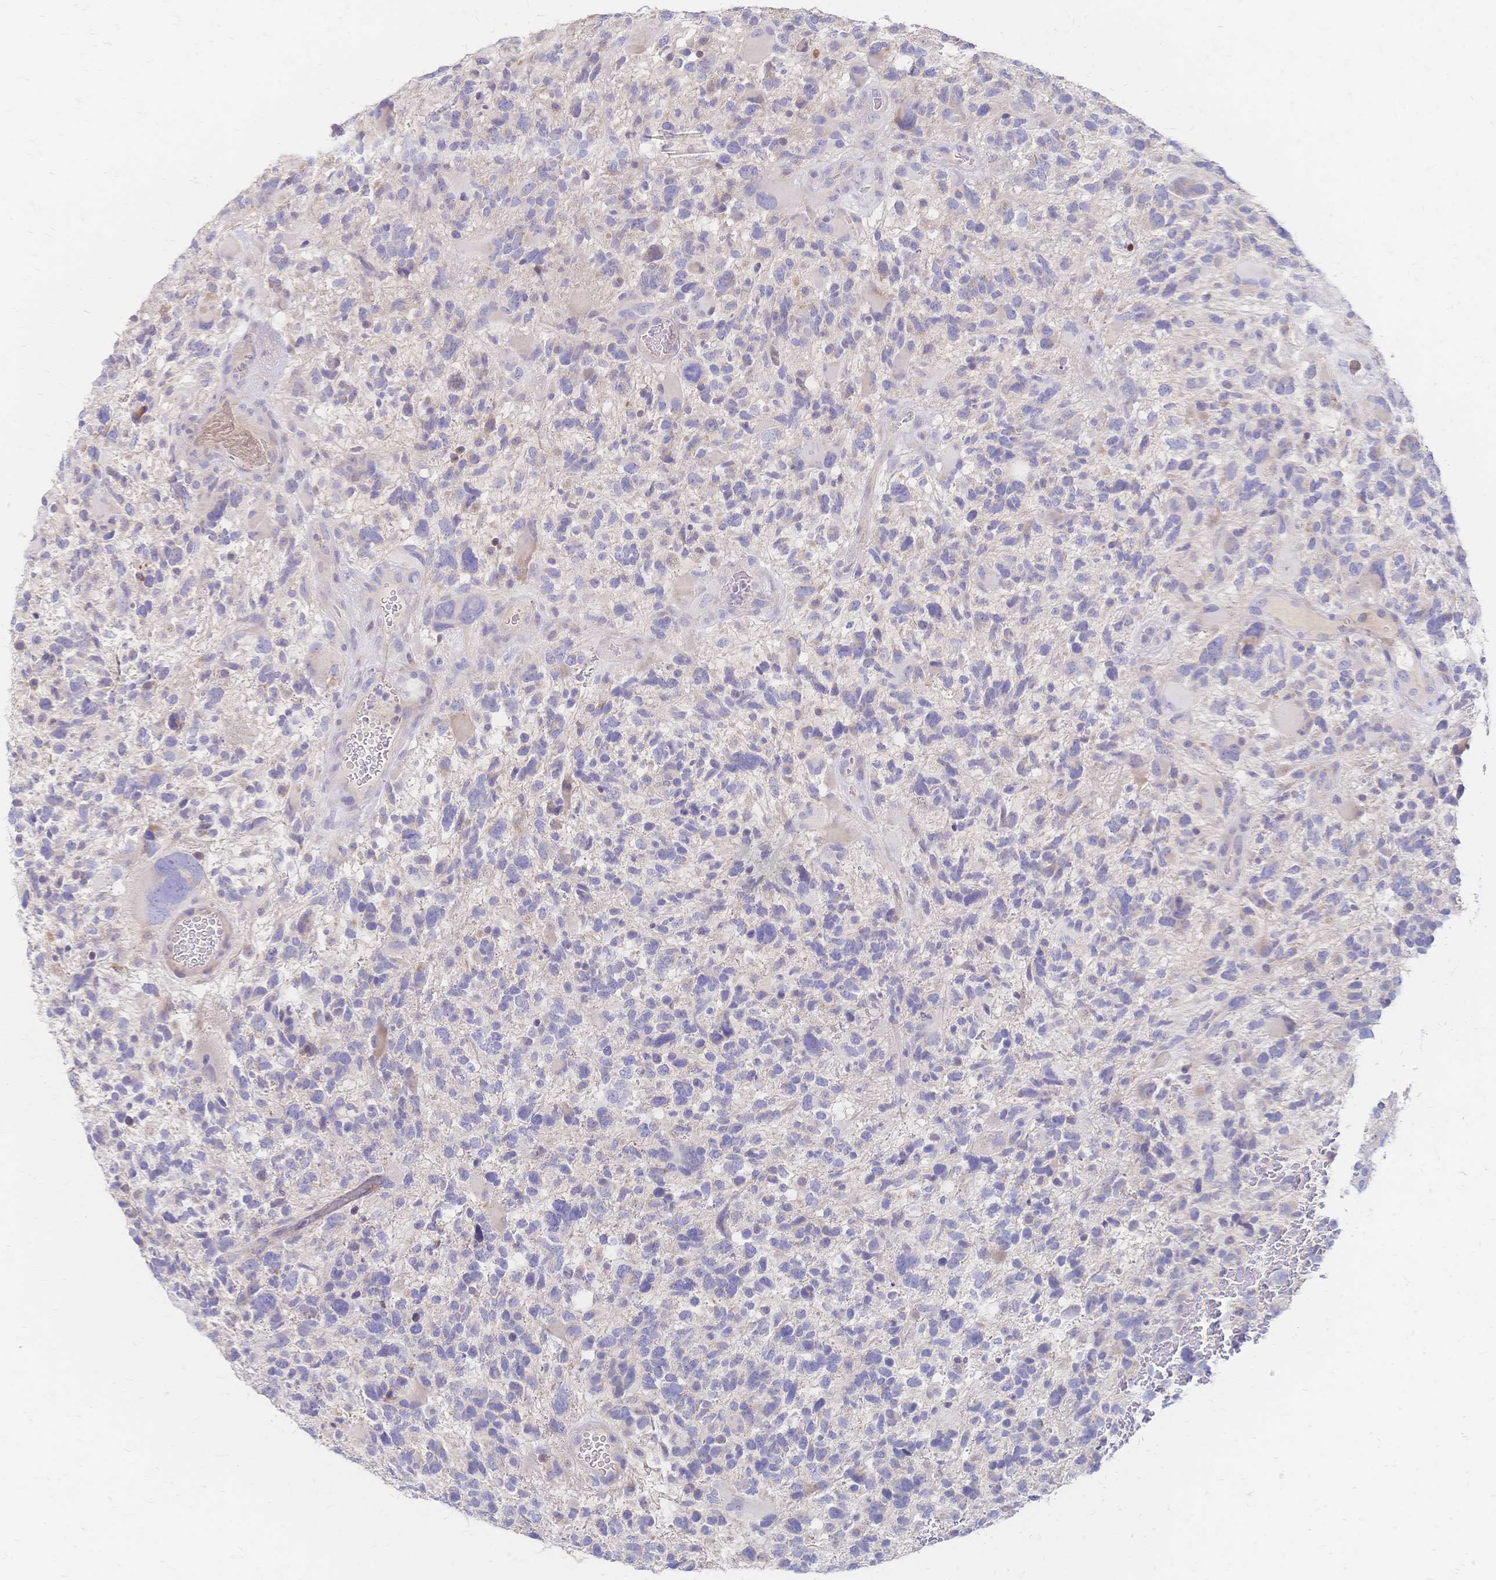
{"staining": {"intensity": "negative", "quantity": "none", "location": "none"}, "tissue": "glioma", "cell_type": "Tumor cells", "image_type": "cancer", "snomed": [{"axis": "morphology", "description": "Glioma, malignant, High grade"}, {"axis": "topography", "description": "Brain"}], "caption": "Tumor cells show no significant protein positivity in malignant high-grade glioma. The staining was performed using DAB (3,3'-diaminobenzidine) to visualize the protein expression in brown, while the nuclei were stained in blue with hematoxylin (Magnification: 20x).", "gene": "VWC2L", "patient": {"sex": "female", "age": 71}}